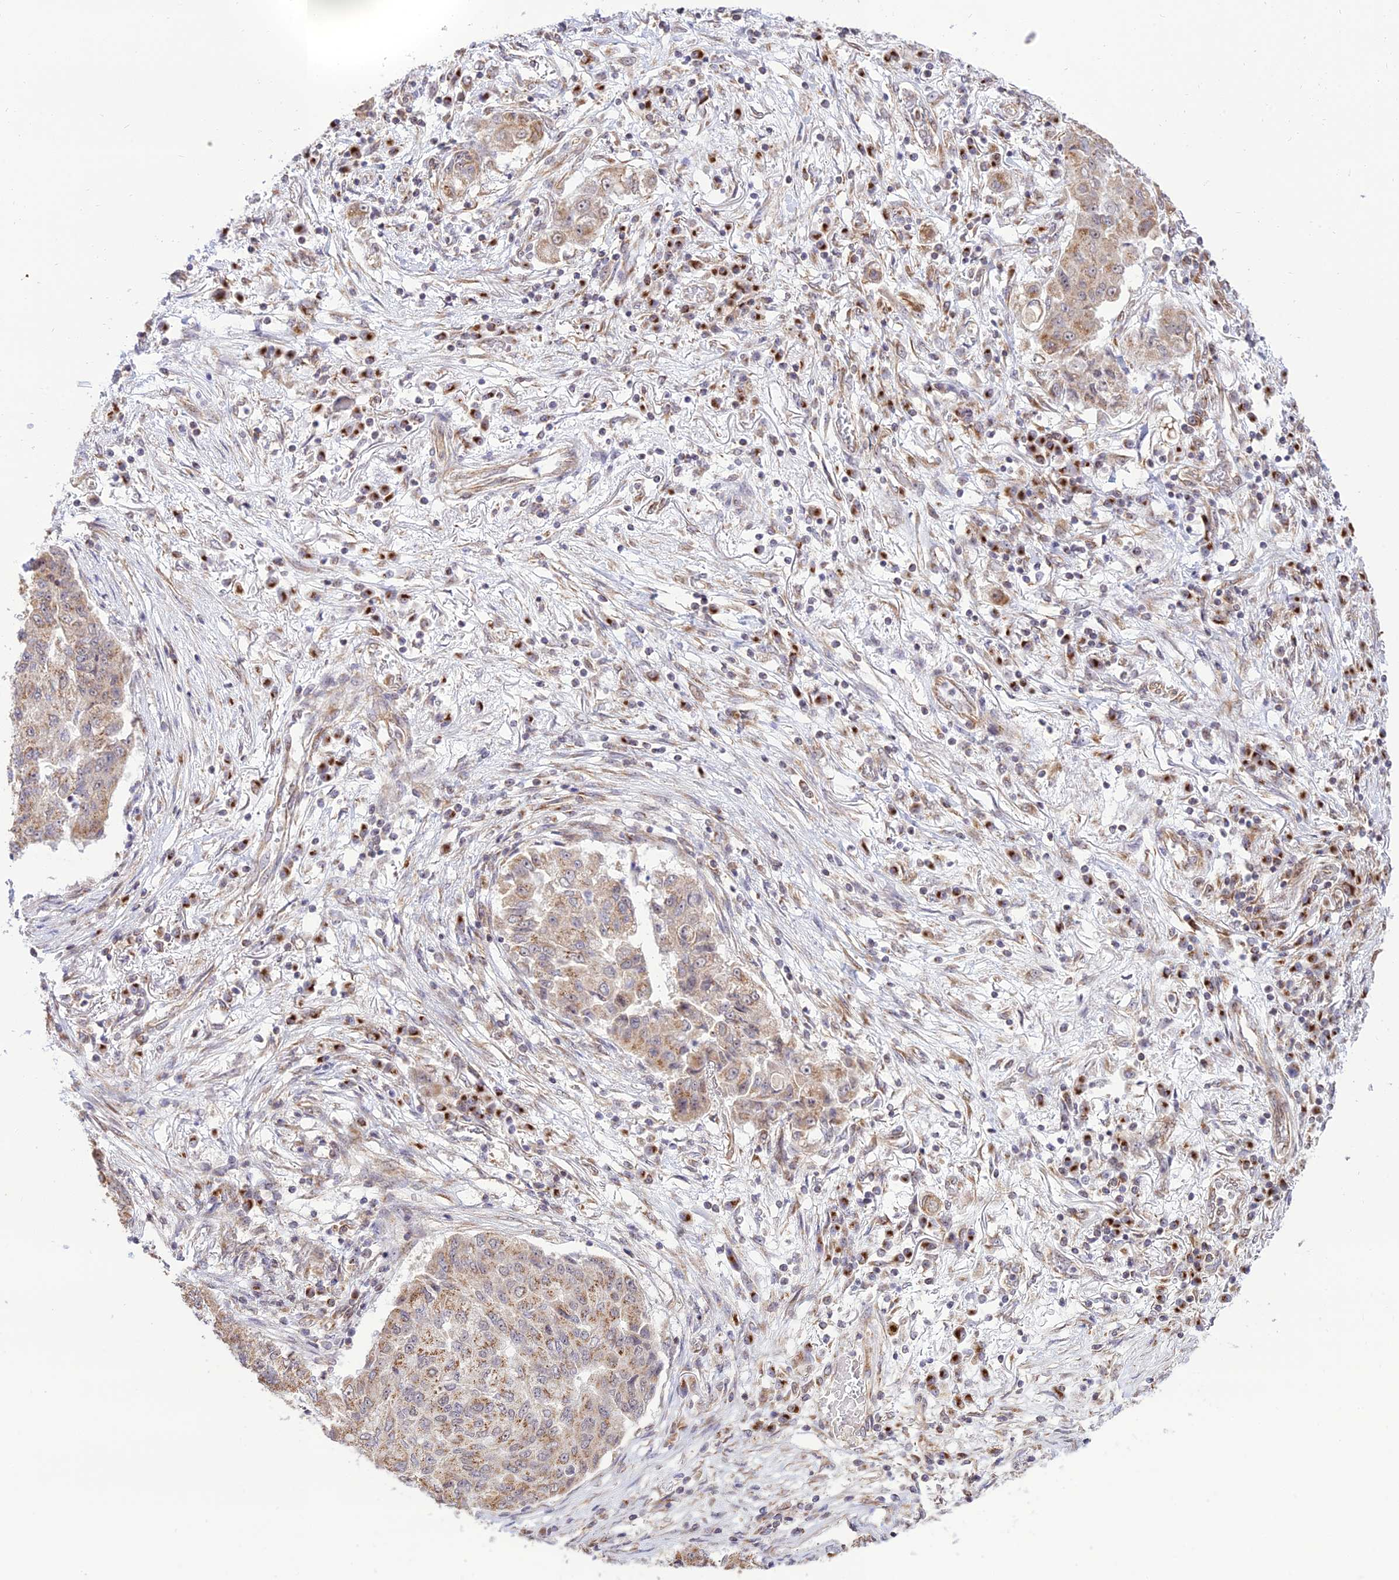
{"staining": {"intensity": "weak", "quantity": ">75%", "location": "cytoplasmic/membranous"}, "tissue": "lung cancer", "cell_type": "Tumor cells", "image_type": "cancer", "snomed": [{"axis": "morphology", "description": "Squamous cell carcinoma, NOS"}, {"axis": "topography", "description": "Lung"}], "caption": "Protein expression analysis of lung squamous cell carcinoma shows weak cytoplasmic/membranous staining in approximately >75% of tumor cells.", "gene": "GOLGA3", "patient": {"sex": "male", "age": 74}}